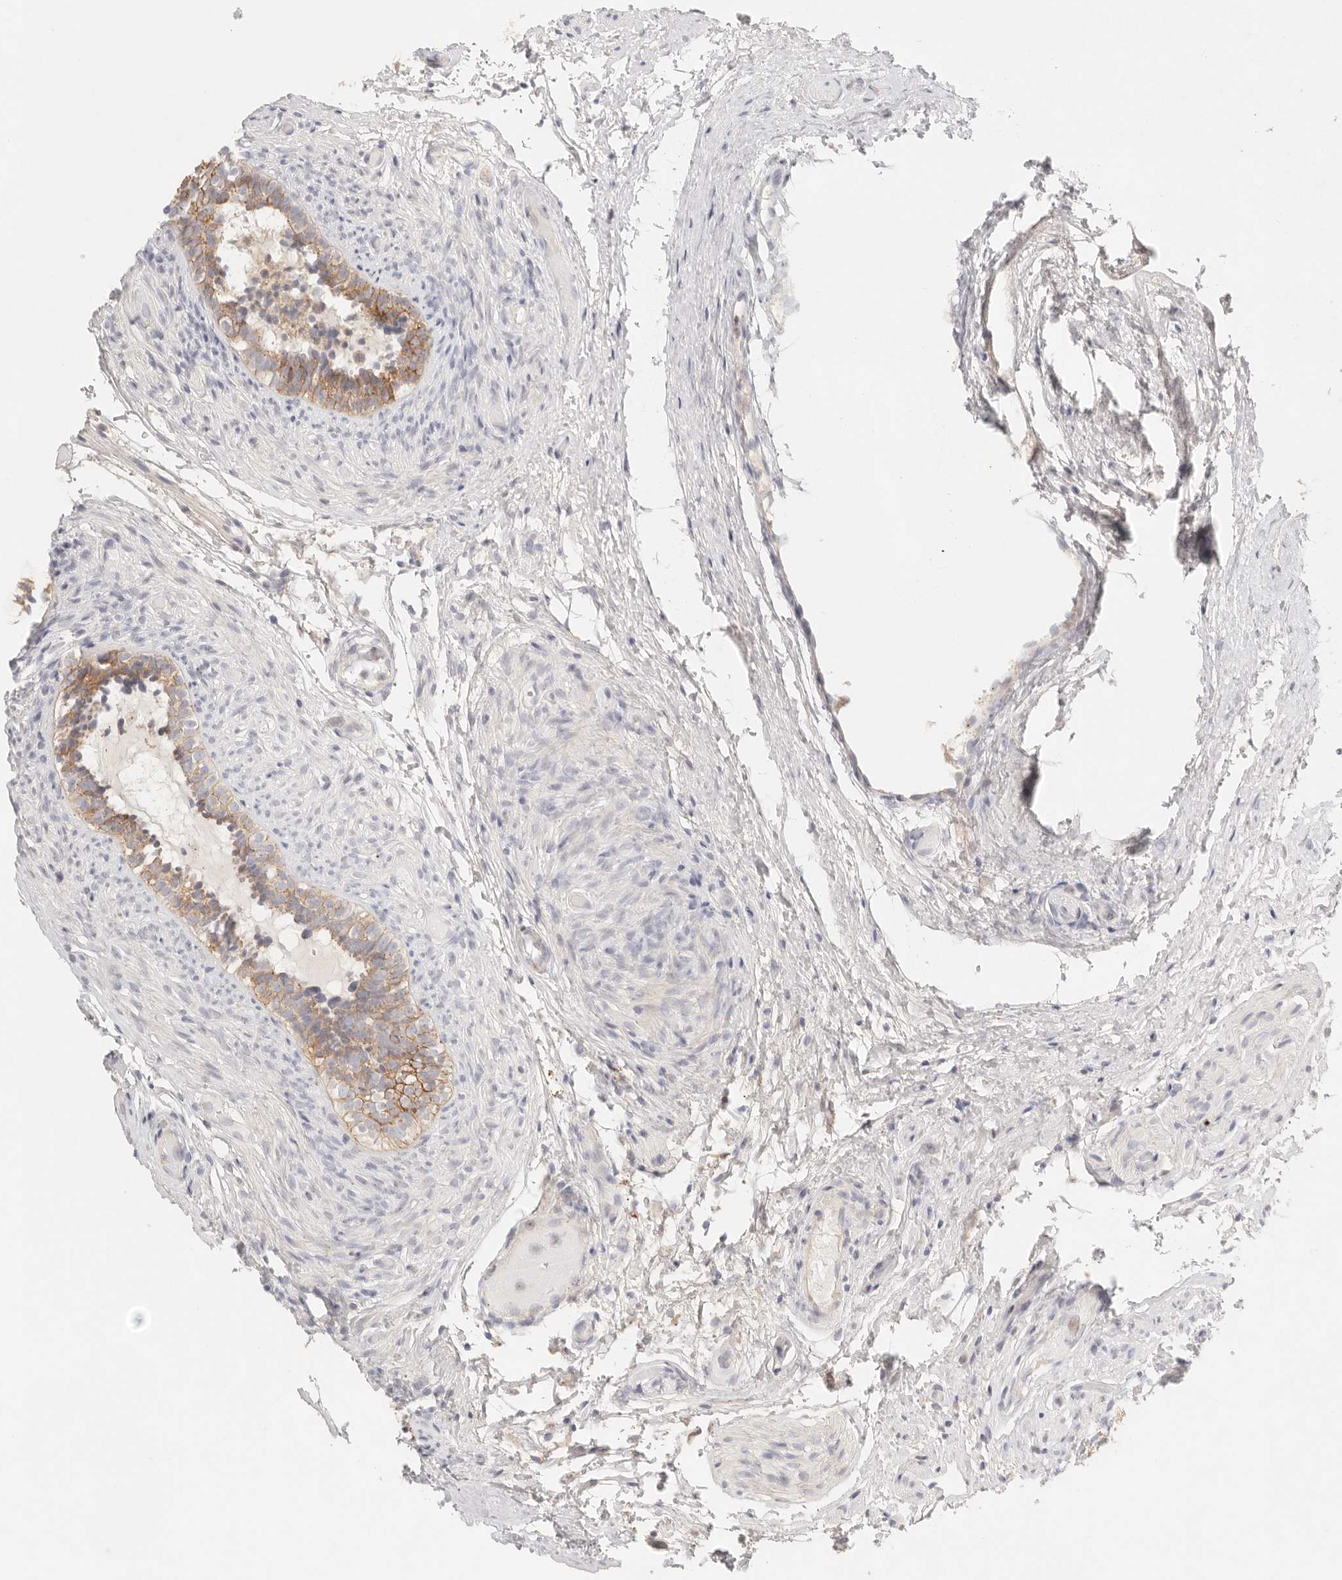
{"staining": {"intensity": "moderate", "quantity": "25%-75%", "location": "cytoplasmic/membranous"}, "tissue": "epididymis", "cell_type": "Glandular cells", "image_type": "normal", "snomed": [{"axis": "morphology", "description": "Normal tissue, NOS"}, {"axis": "topography", "description": "Epididymis"}], "caption": "The image demonstrates immunohistochemical staining of normal epididymis. There is moderate cytoplasmic/membranous positivity is present in about 25%-75% of glandular cells.", "gene": "CEP120", "patient": {"sex": "male", "age": 5}}